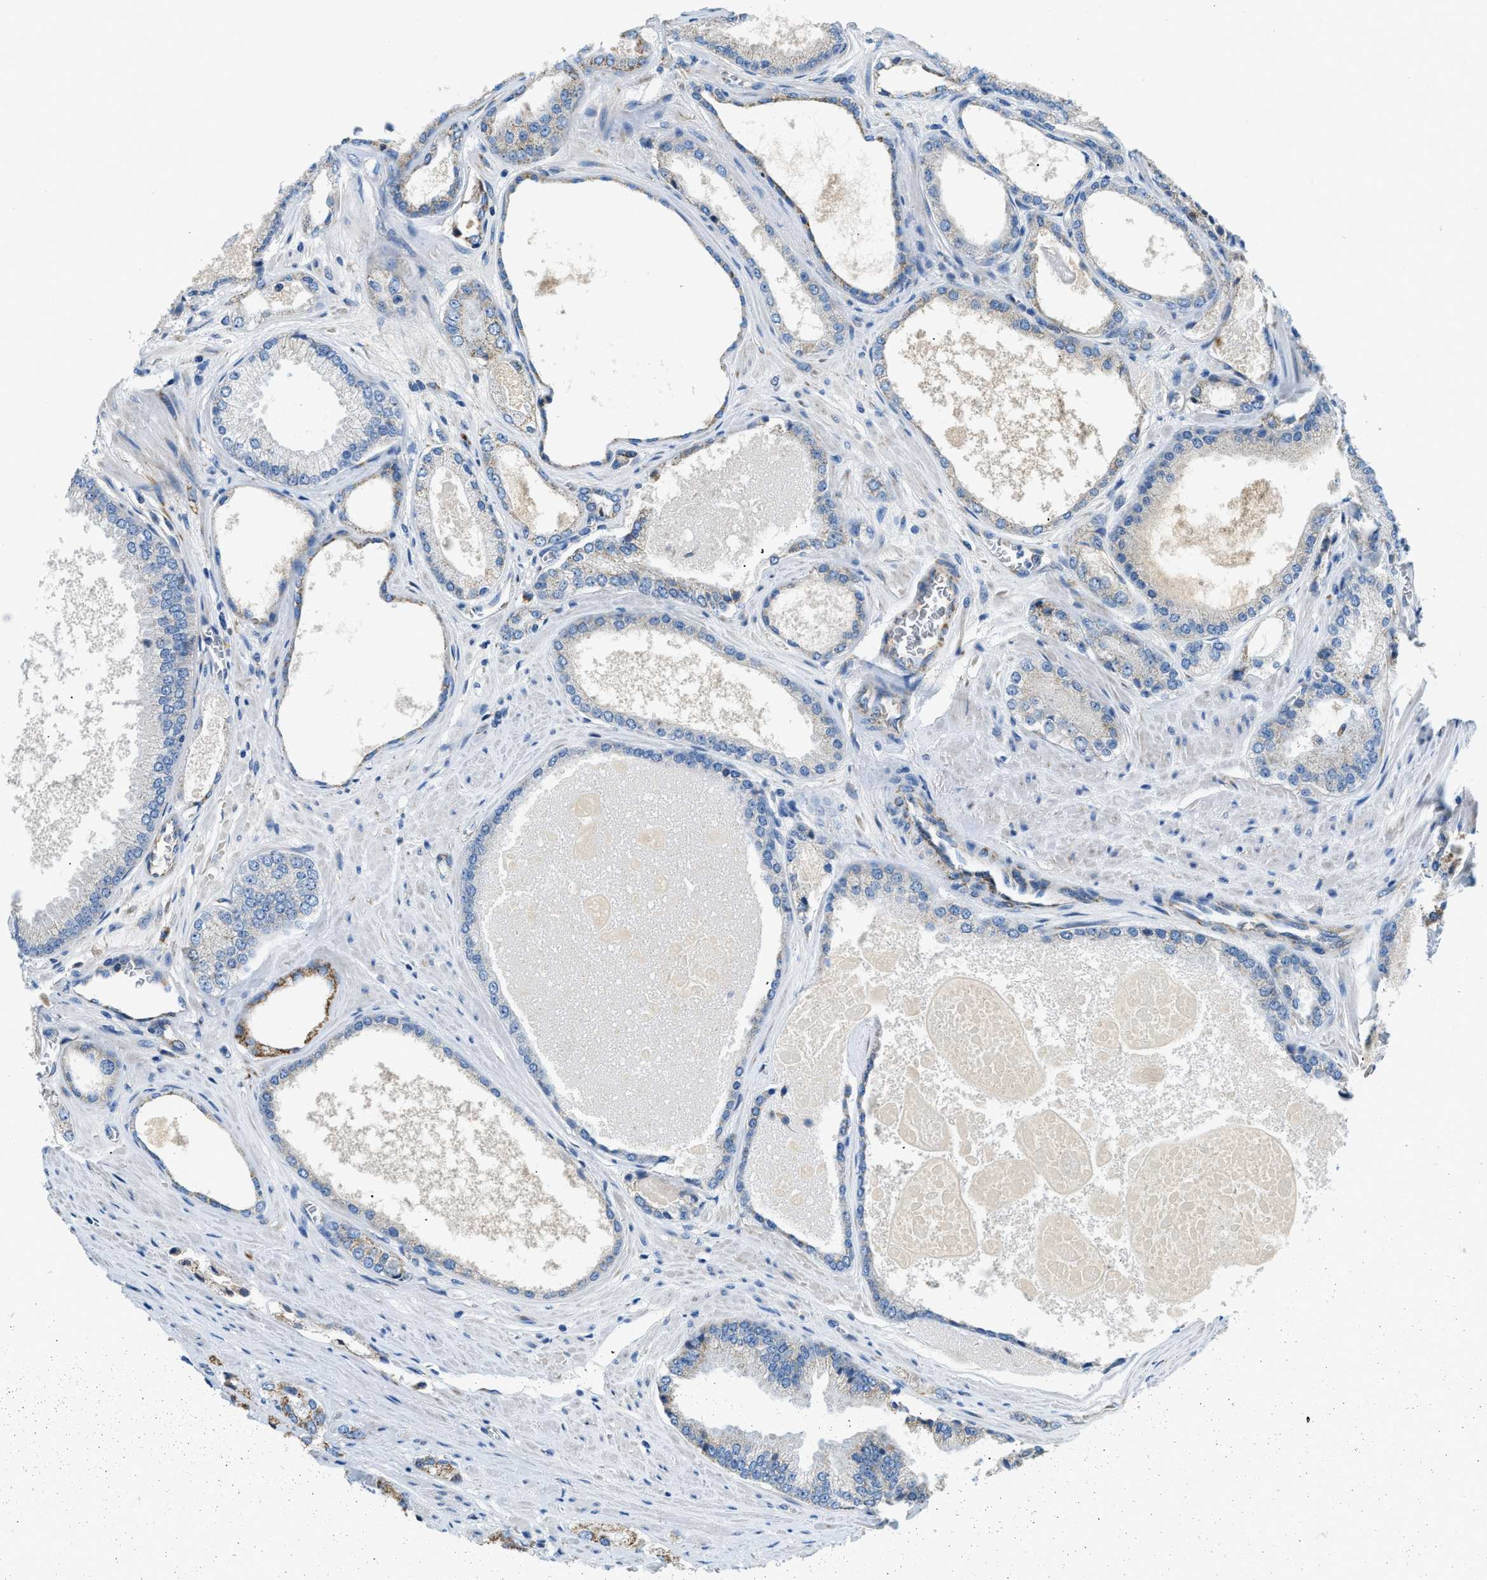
{"staining": {"intensity": "weak", "quantity": "25%-75%", "location": "cytoplasmic/membranous"}, "tissue": "prostate cancer", "cell_type": "Tumor cells", "image_type": "cancer", "snomed": [{"axis": "morphology", "description": "Adenocarcinoma, High grade"}, {"axis": "topography", "description": "Prostate"}], "caption": "A low amount of weak cytoplasmic/membranous expression is seen in approximately 25%-75% of tumor cells in prostate adenocarcinoma (high-grade) tissue.", "gene": "ACADVL", "patient": {"sex": "male", "age": 65}}